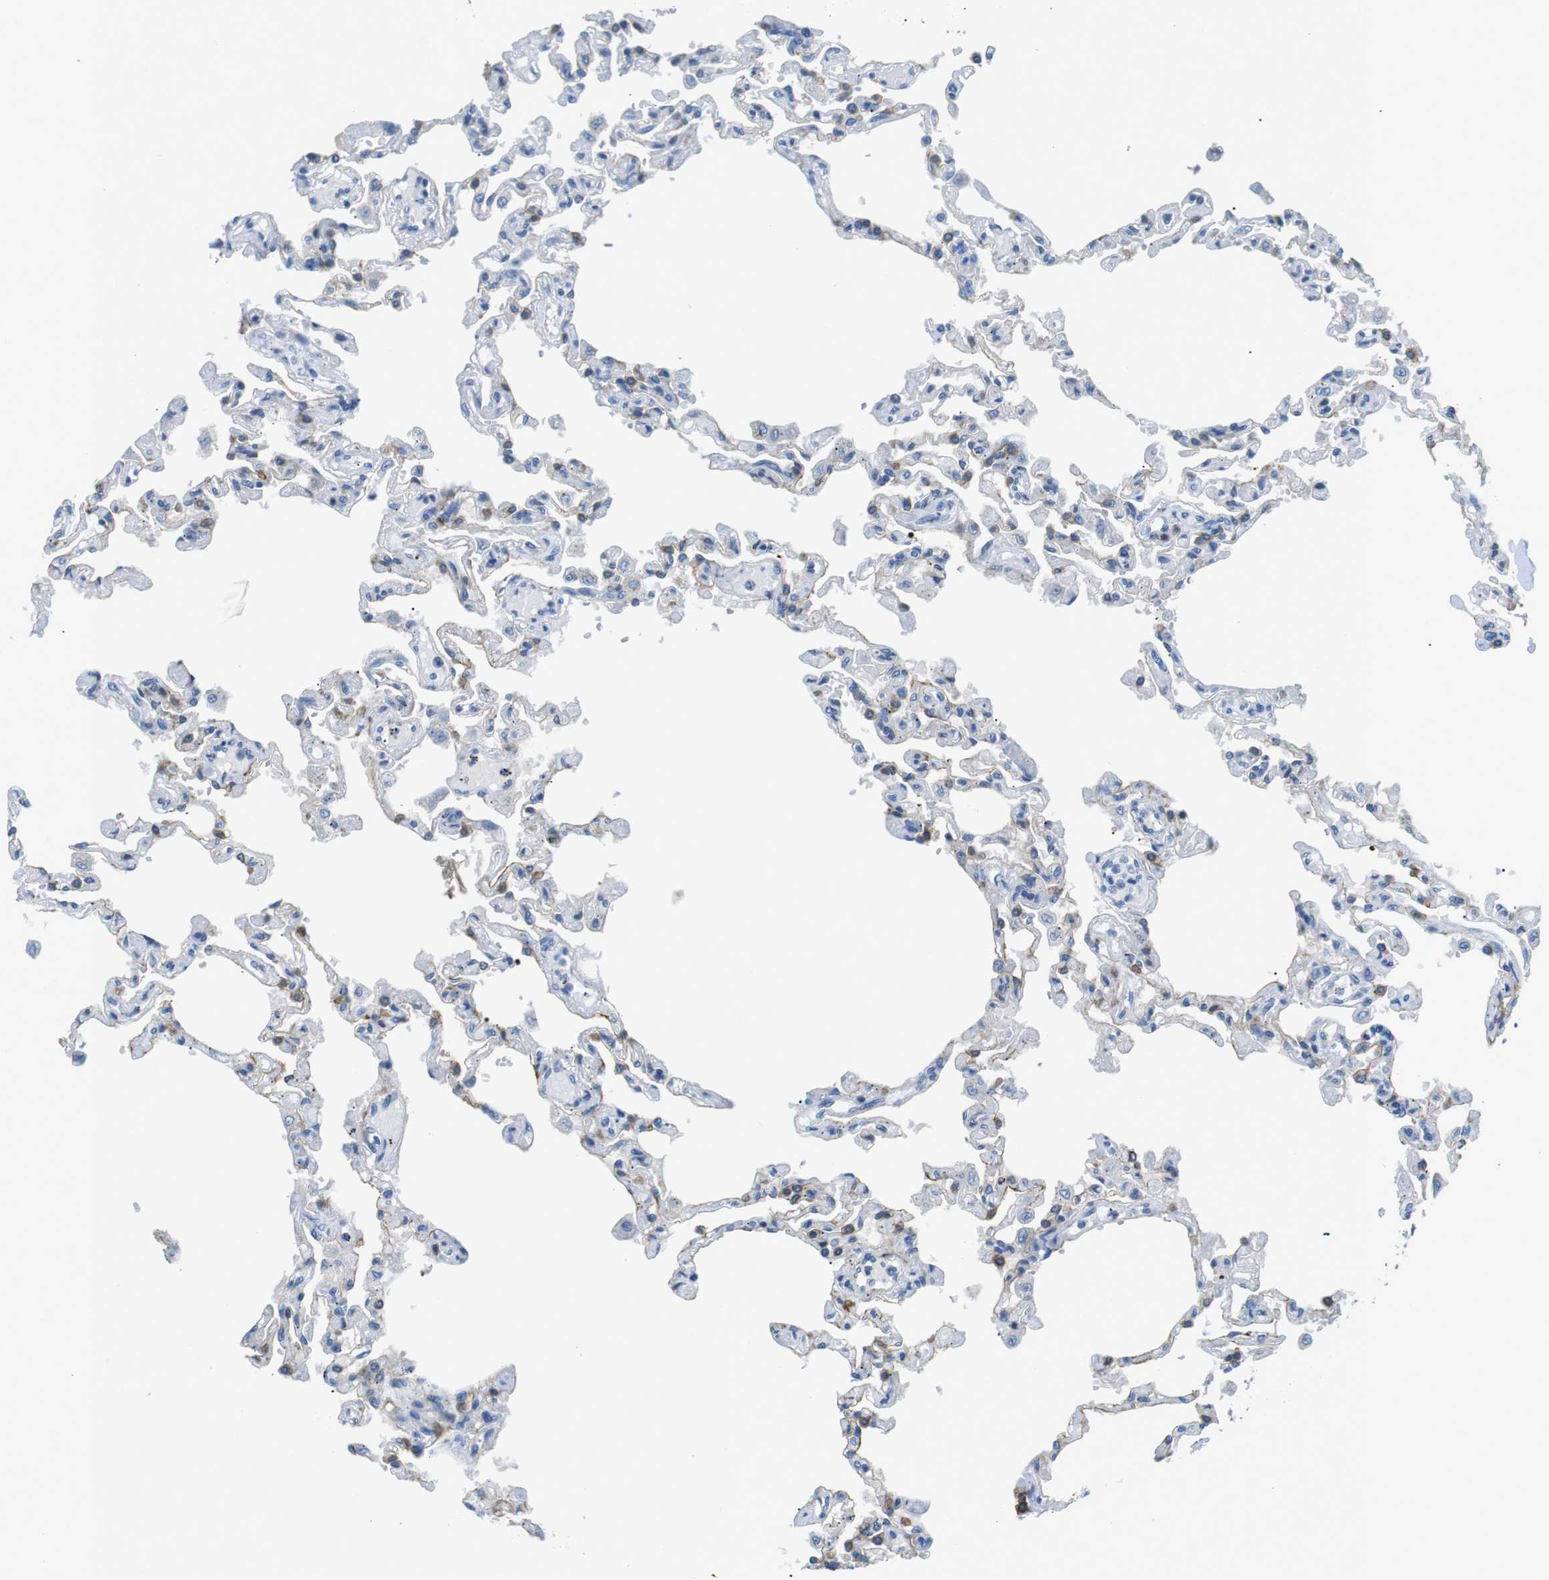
{"staining": {"intensity": "negative", "quantity": "none", "location": "none"}, "tissue": "lung", "cell_type": "Alveolar cells", "image_type": "normal", "snomed": [{"axis": "morphology", "description": "Normal tissue, NOS"}, {"axis": "topography", "description": "Lung"}], "caption": "DAB (3,3'-diaminobenzidine) immunohistochemical staining of unremarkable lung displays no significant staining in alveolar cells.", "gene": "UNC5CL", "patient": {"sex": "male", "age": 21}}